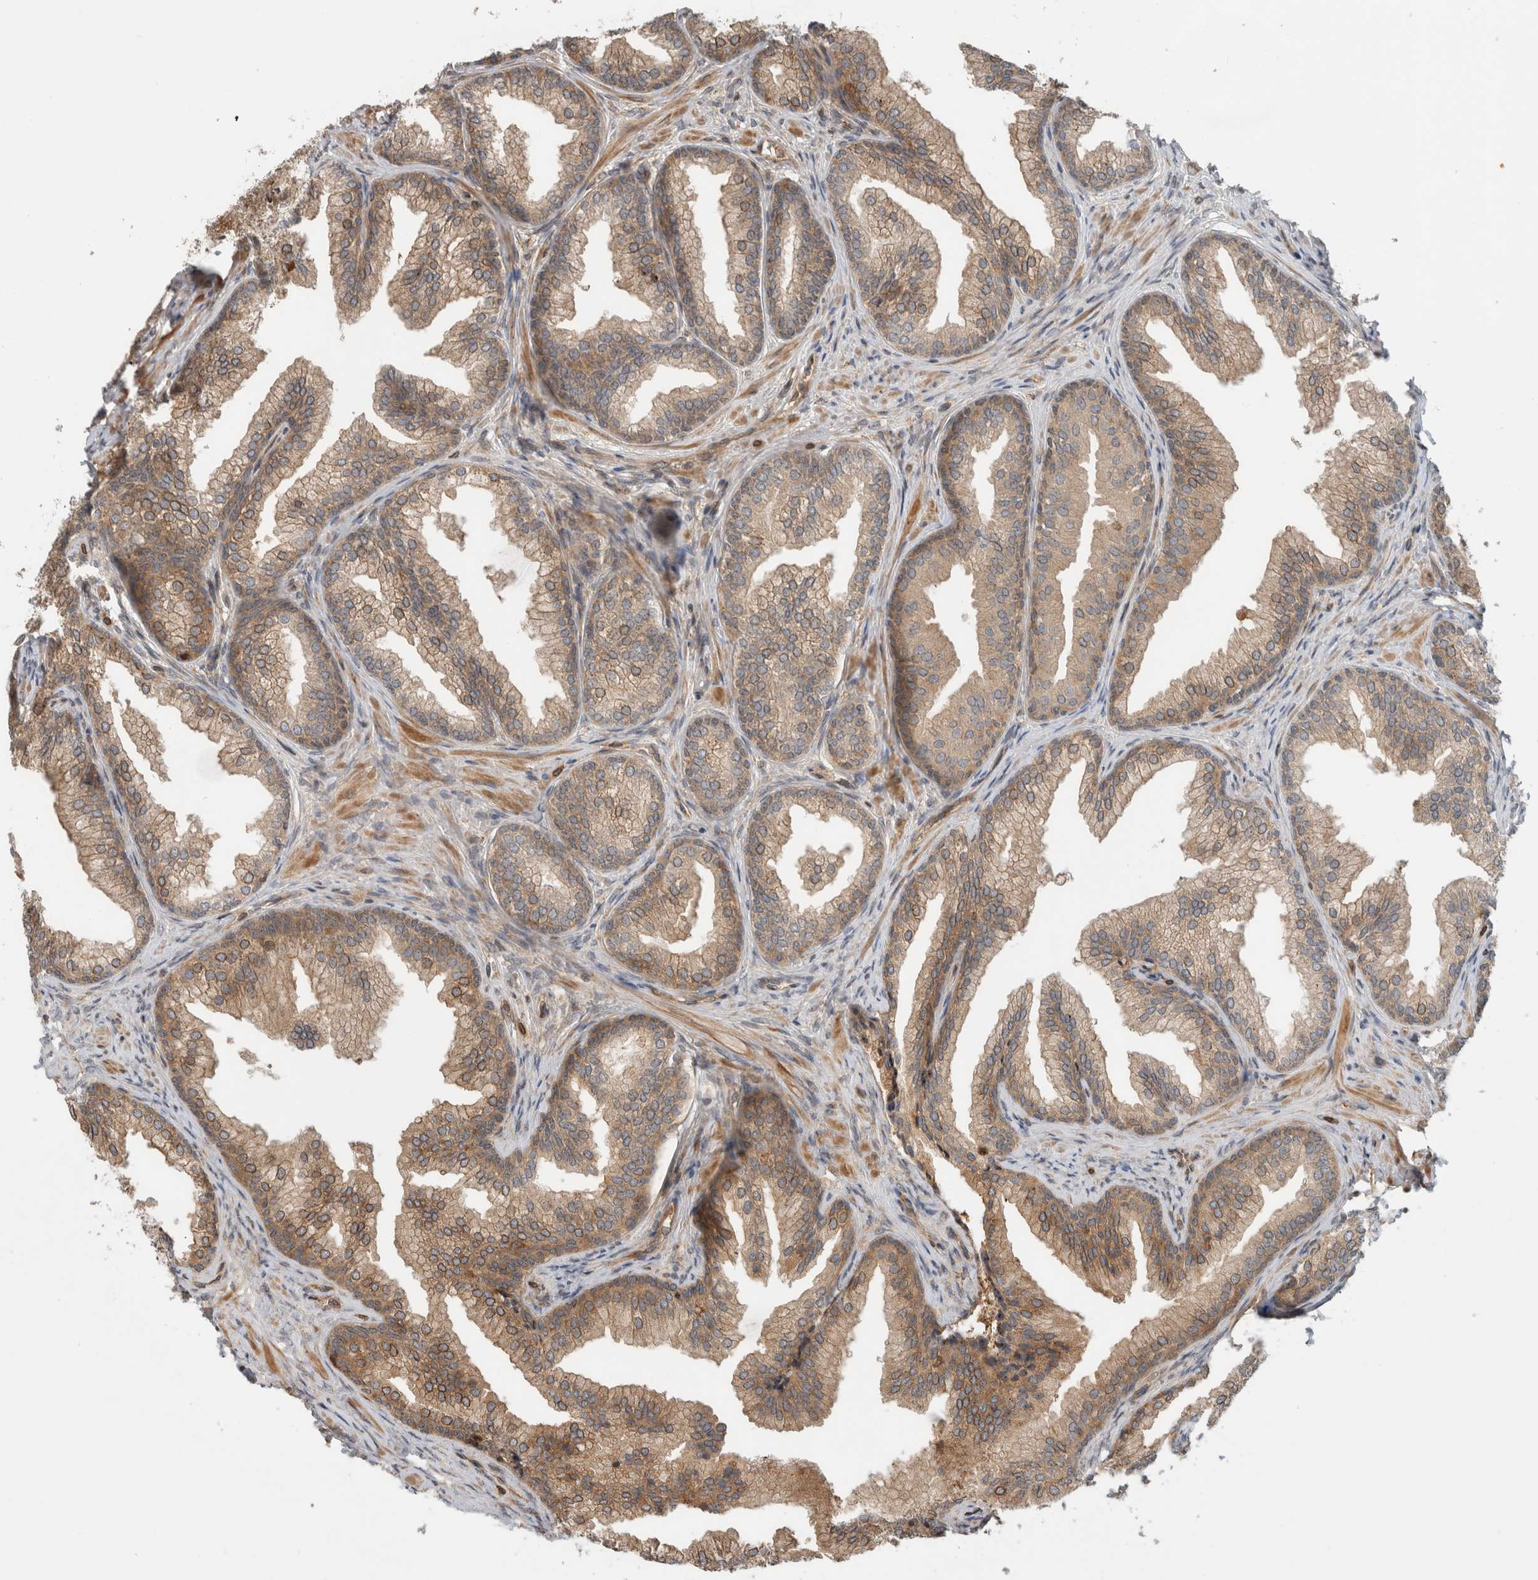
{"staining": {"intensity": "moderate", "quantity": ">75%", "location": "cytoplasmic/membranous"}, "tissue": "prostate", "cell_type": "Glandular cells", "image_type": "normal", "snomed": [{"axis": "morphology", "description": "Normal tissue, NOS"}, {"axis": "topography", "description": "Prostate"}], "caption": "This is a photomicrograph of immunohistochemistry staining of benign prostate, which shows moderate expression in the cytoplasmic/membranous of glandular cells.", "gene": "WASF2", "patient": {"sex": "male", "age": 76}}